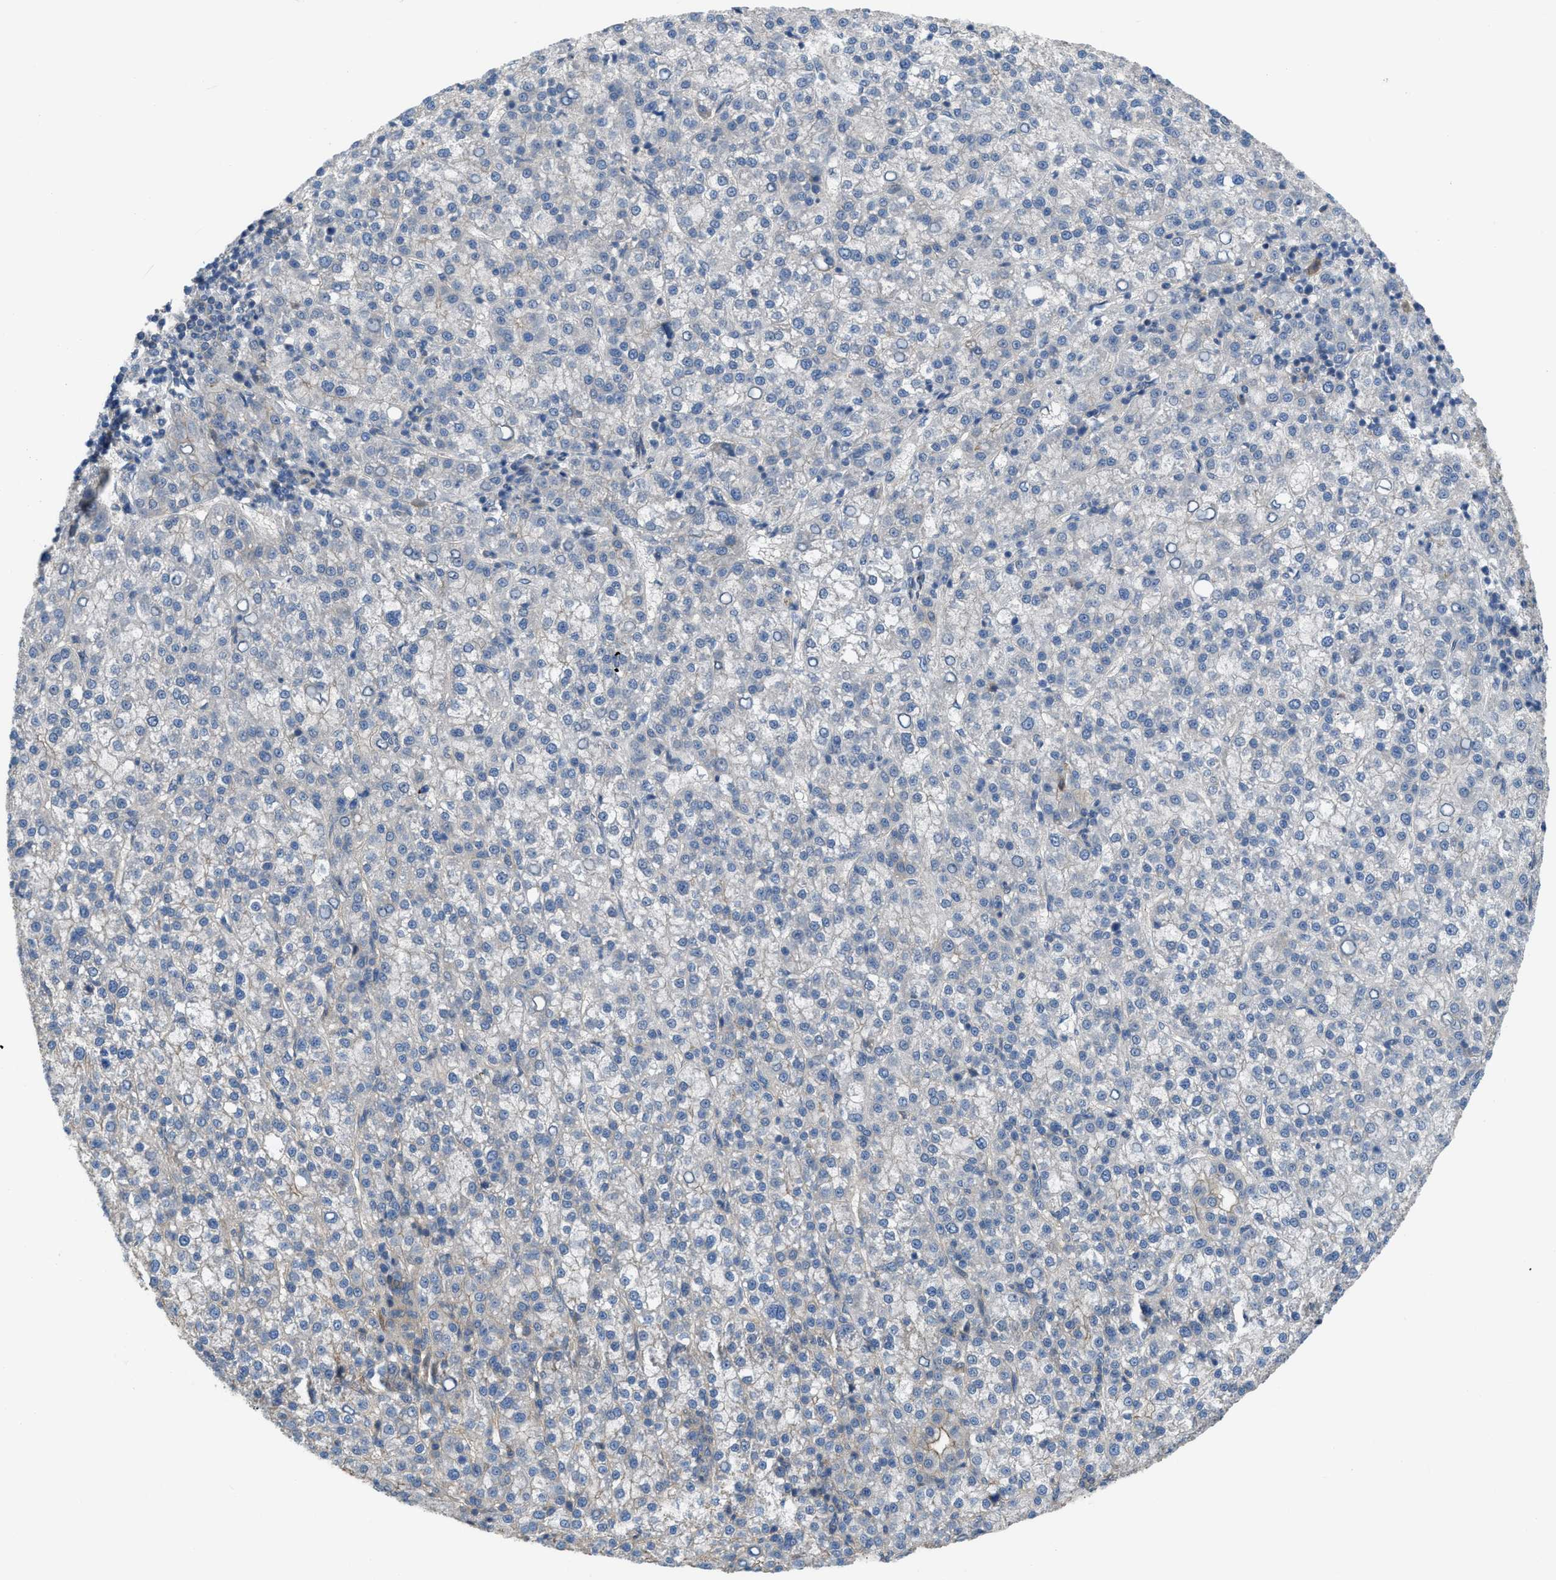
{"staining": {"intensity": "negative", "quantity": "none", "location": "none"}, "tissue": "liver cancer", "cell_type": "Tumor cells", "image_type": "cancer", "snomed": [{"axis": "morphology", "description": "Carcinoma, Hepatocellular, NOS"}, {"axis": "topography", "description": "Liver"}], "caption": "Liver hepatocellular carcinoma stained for a protein using IHC reveals no staining tumor cells.", "gene": "MYO18A", "patient": {"sex": "female", "age": 58}}